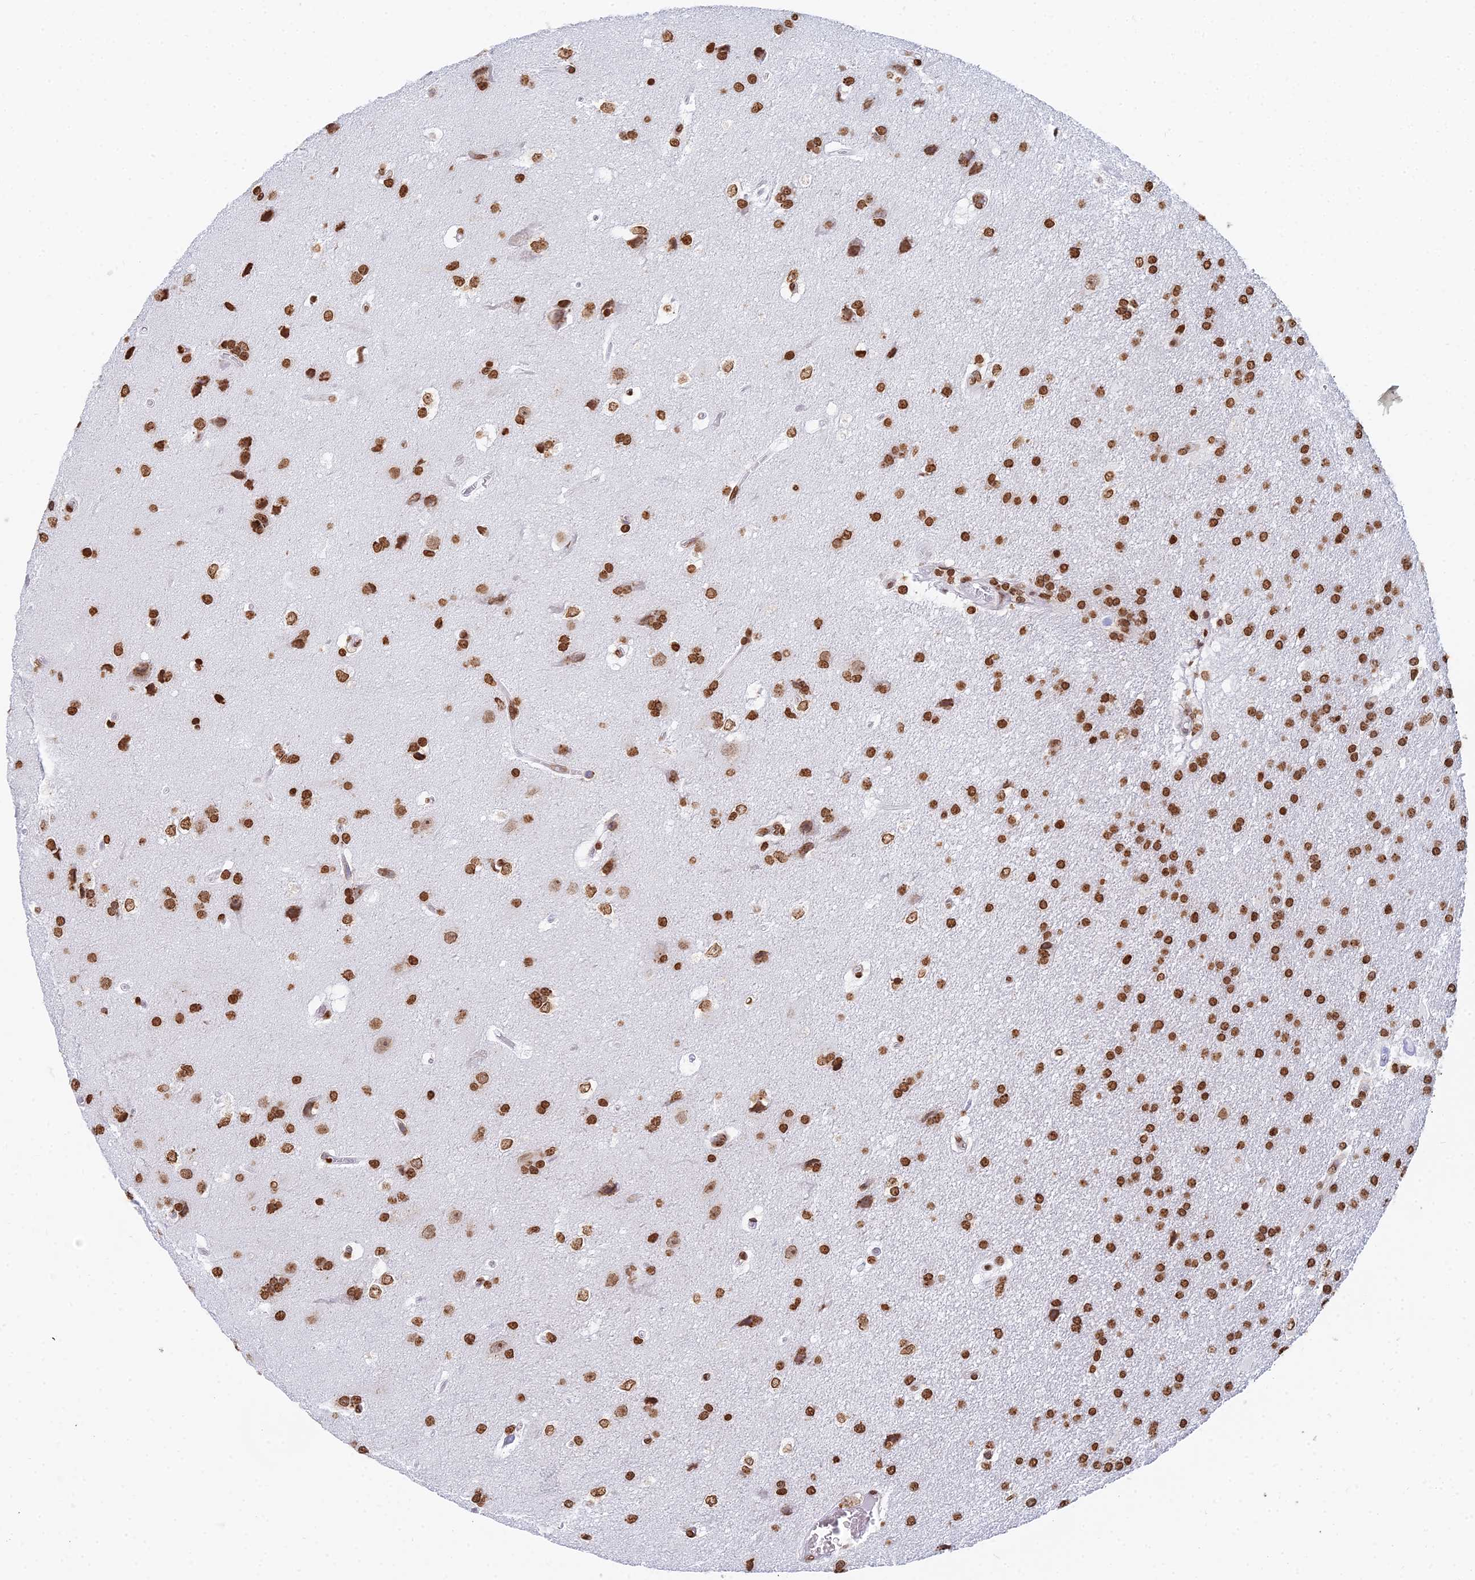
{"staining": {"intensity": "strong", "quantity": ">75%", "location": "nuclear"}, "tissue": "glioma", "cell_type": "Tumor cells", "image_type": "cancer", "snomed": [{"axis": "morphology", "description": "Glioma, malignant, Low grade"}, {"axis": "topography", "description": "Brain"}], "caption": "High-power microscopy captured an immunohistochemistry micrograph of glioma, revealing strong nuclear expression in approximately >75% of tumor cells.", "gene": "GBP3", "patient": {"sex": "male", "age": 66}}